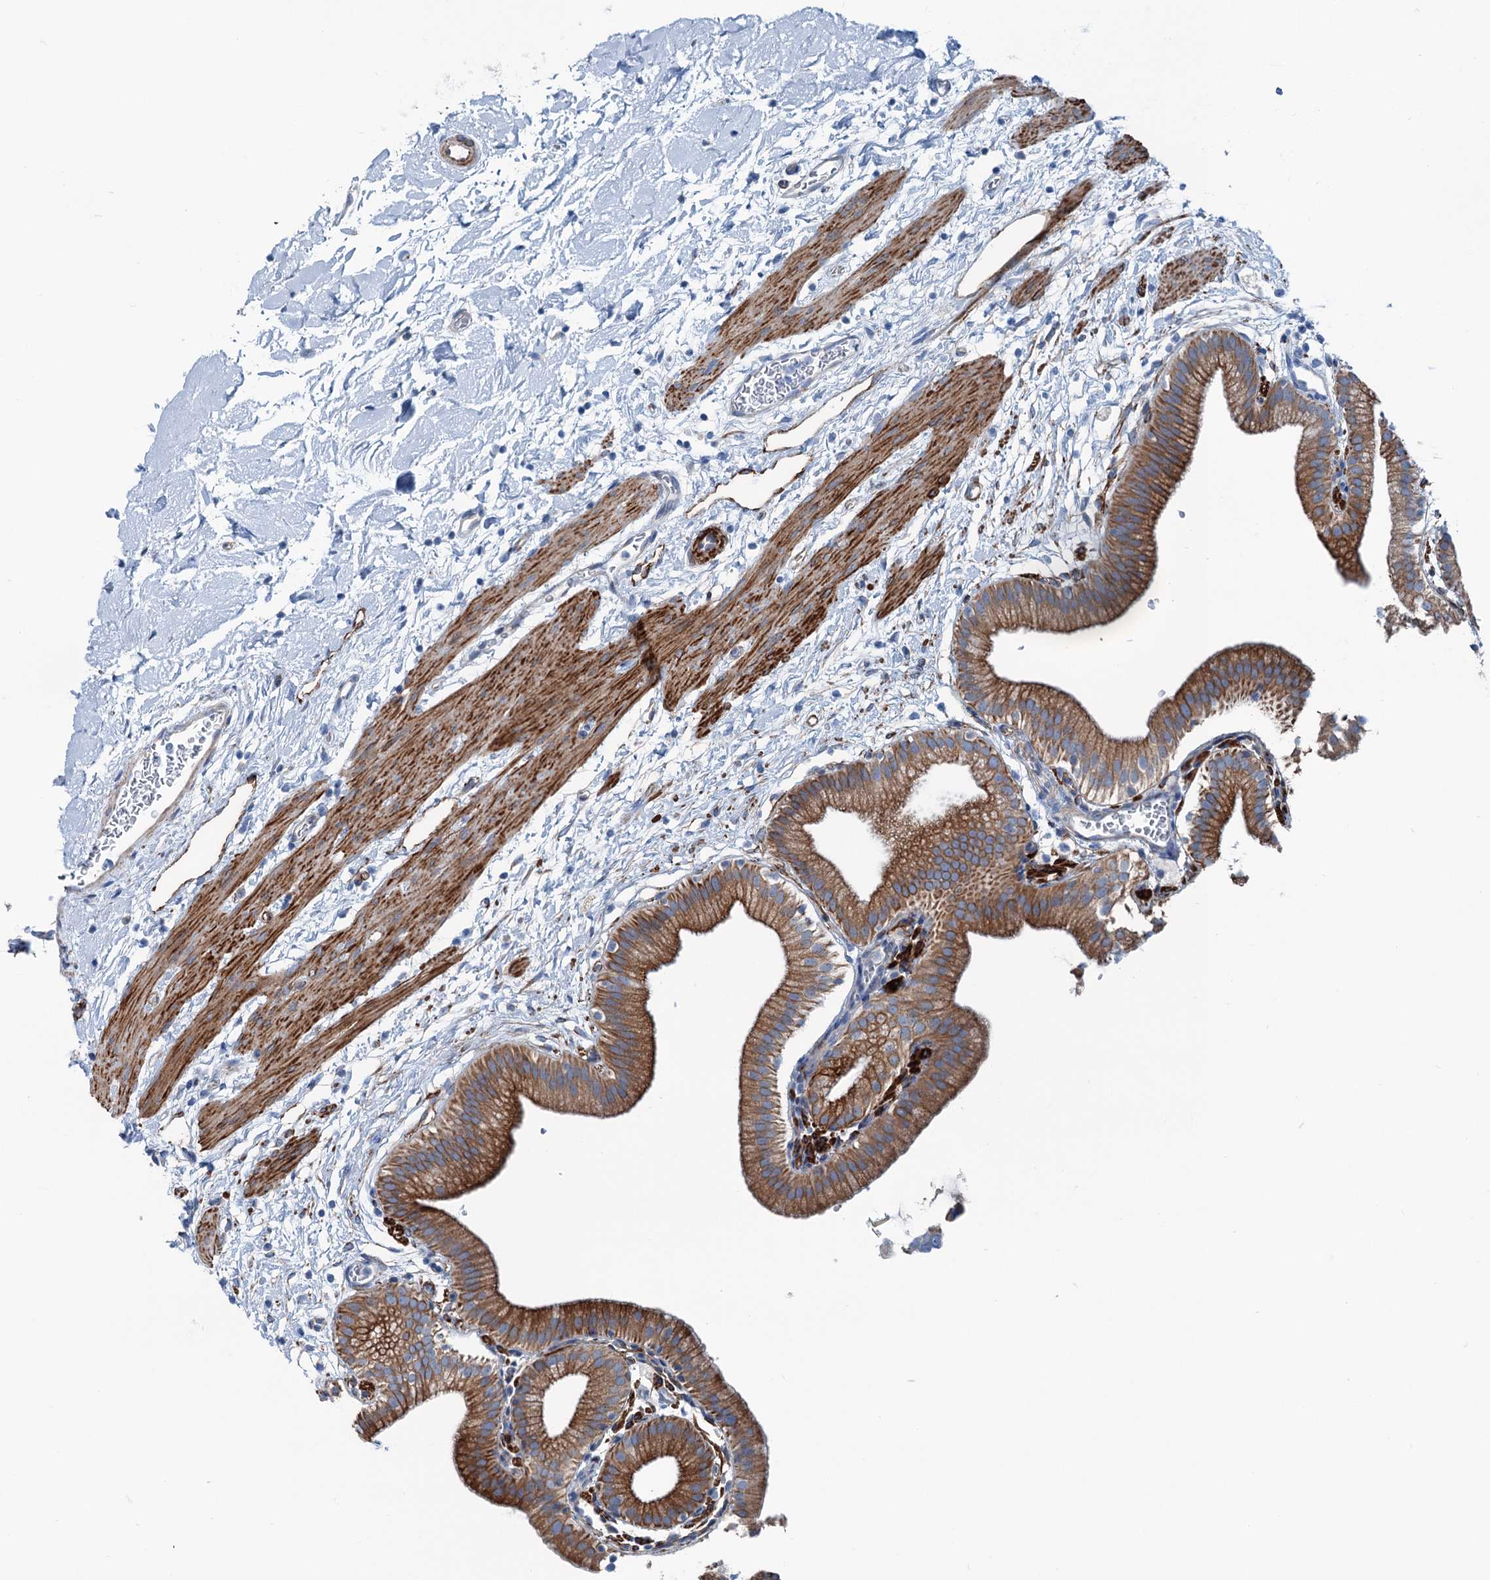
{"staining": {"intensity": "moderate", "quantity": ">75%", "location": "cytoplasmic/membranous"}, "tissue": "gallbladder", "cell_type": "Glandular cells", "image_type": "normal", "snomed": [{"axis": "morphology", "description": "Normal tissue, NOS"}, {"axis": "topography", "description": "Gallbladder"}], "caption": "A brown stain highlights moderate cytoplasmic/membranous positivity of a protein in glandular cells of normal gallbladder. (Brightfield microscopy of DAB IHC at high magnification).", "gene": "CALCOCO1", "patient": {"sex": "male", "age": 55}}